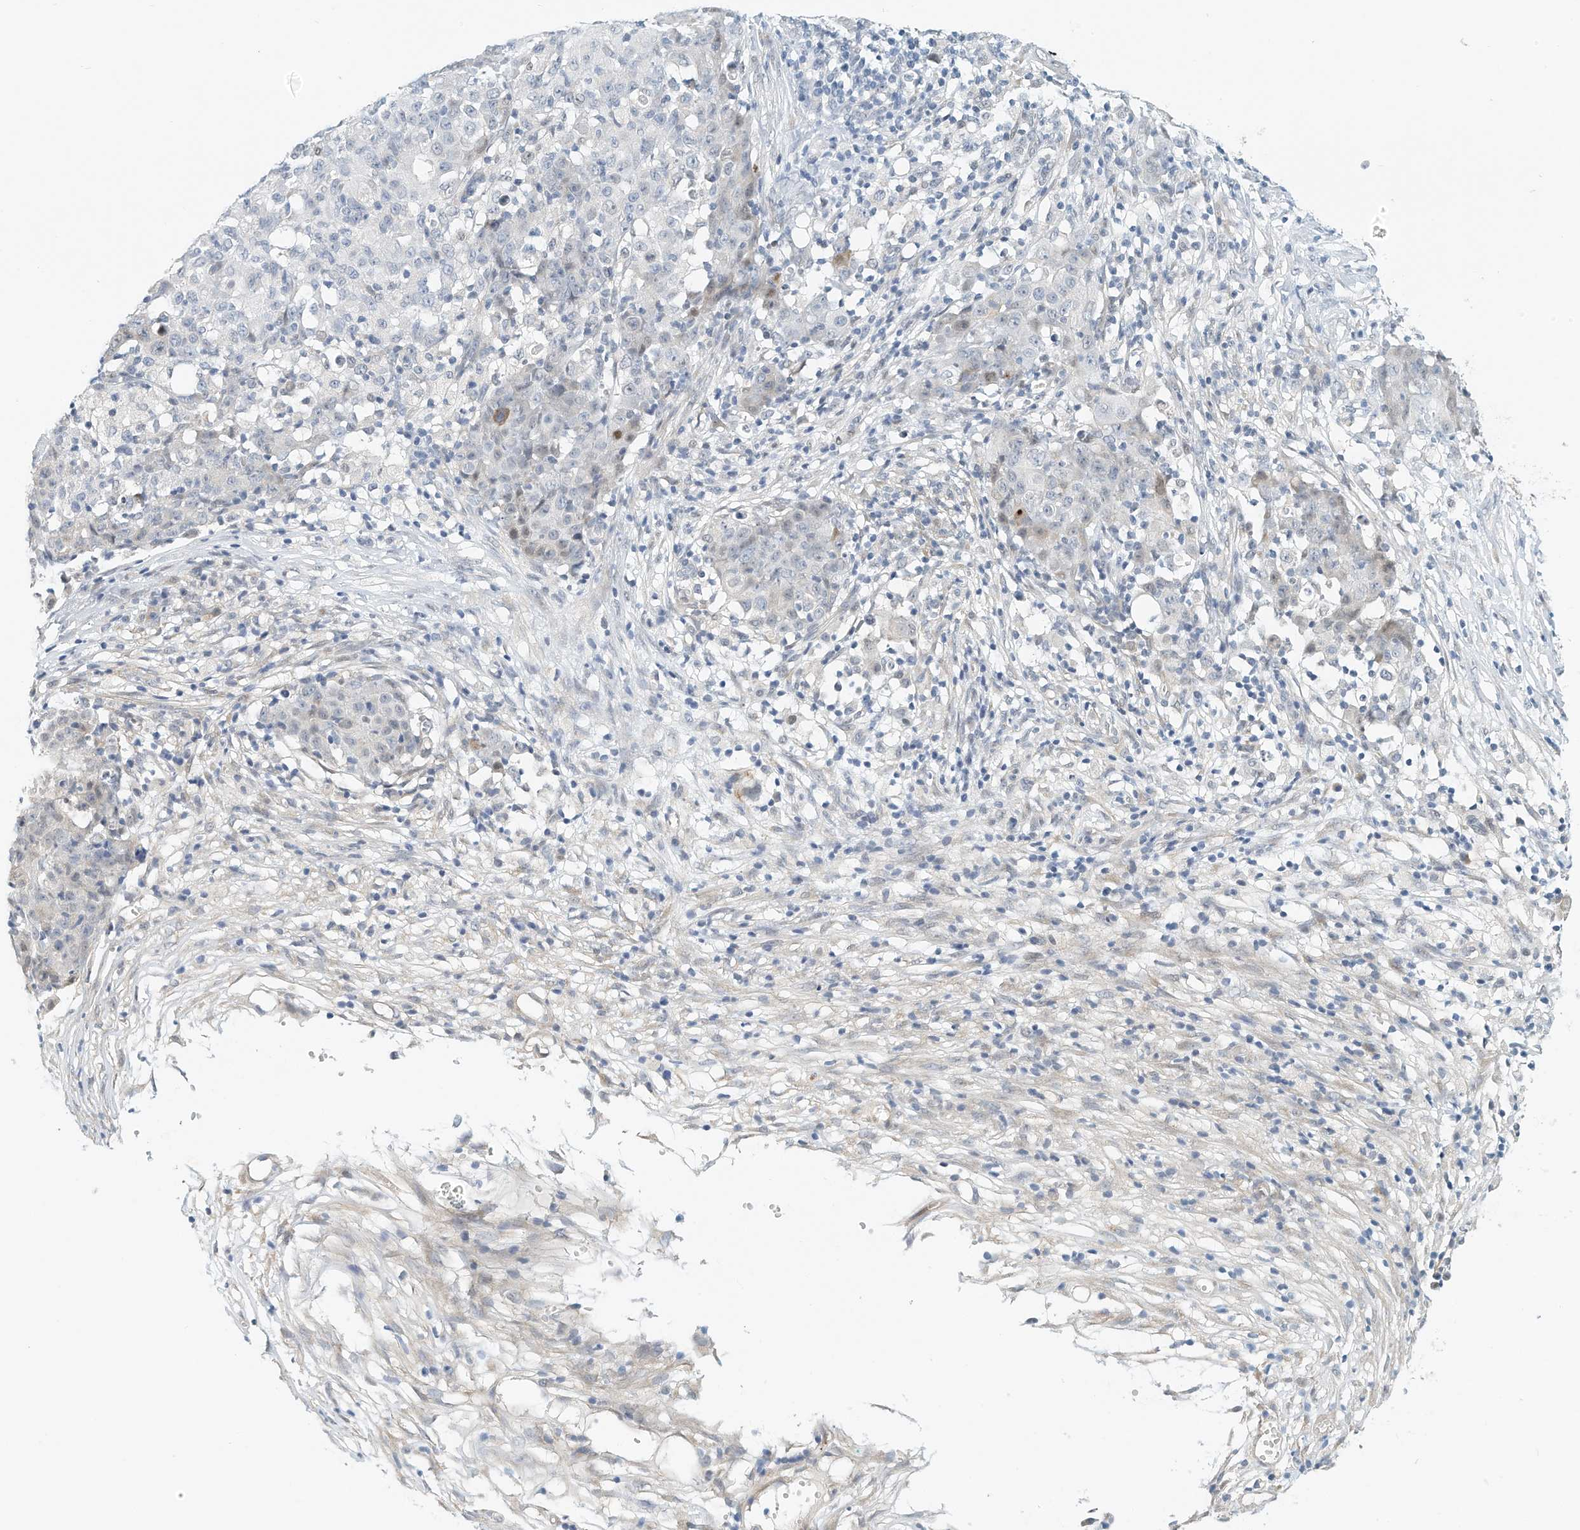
{"staining": {"intensity": "negative", "quantity": "none", "location": "none"}, "tissue": "ovarian cancer", "cell_type": "Tumor cells", "image_type": "cancer", "snomed": [{"axis": "morphology", "description": "Carcinoma, endometroid"}, {"axis": "topography", "description": "Ovary"}], "caption": "Protein analysis of endometroid carcinoma (ovarian) exhibits no significant staining in tumor cells.", "gene": "ARHGAP28", "patient": {"sex": "female", "age": 42}}